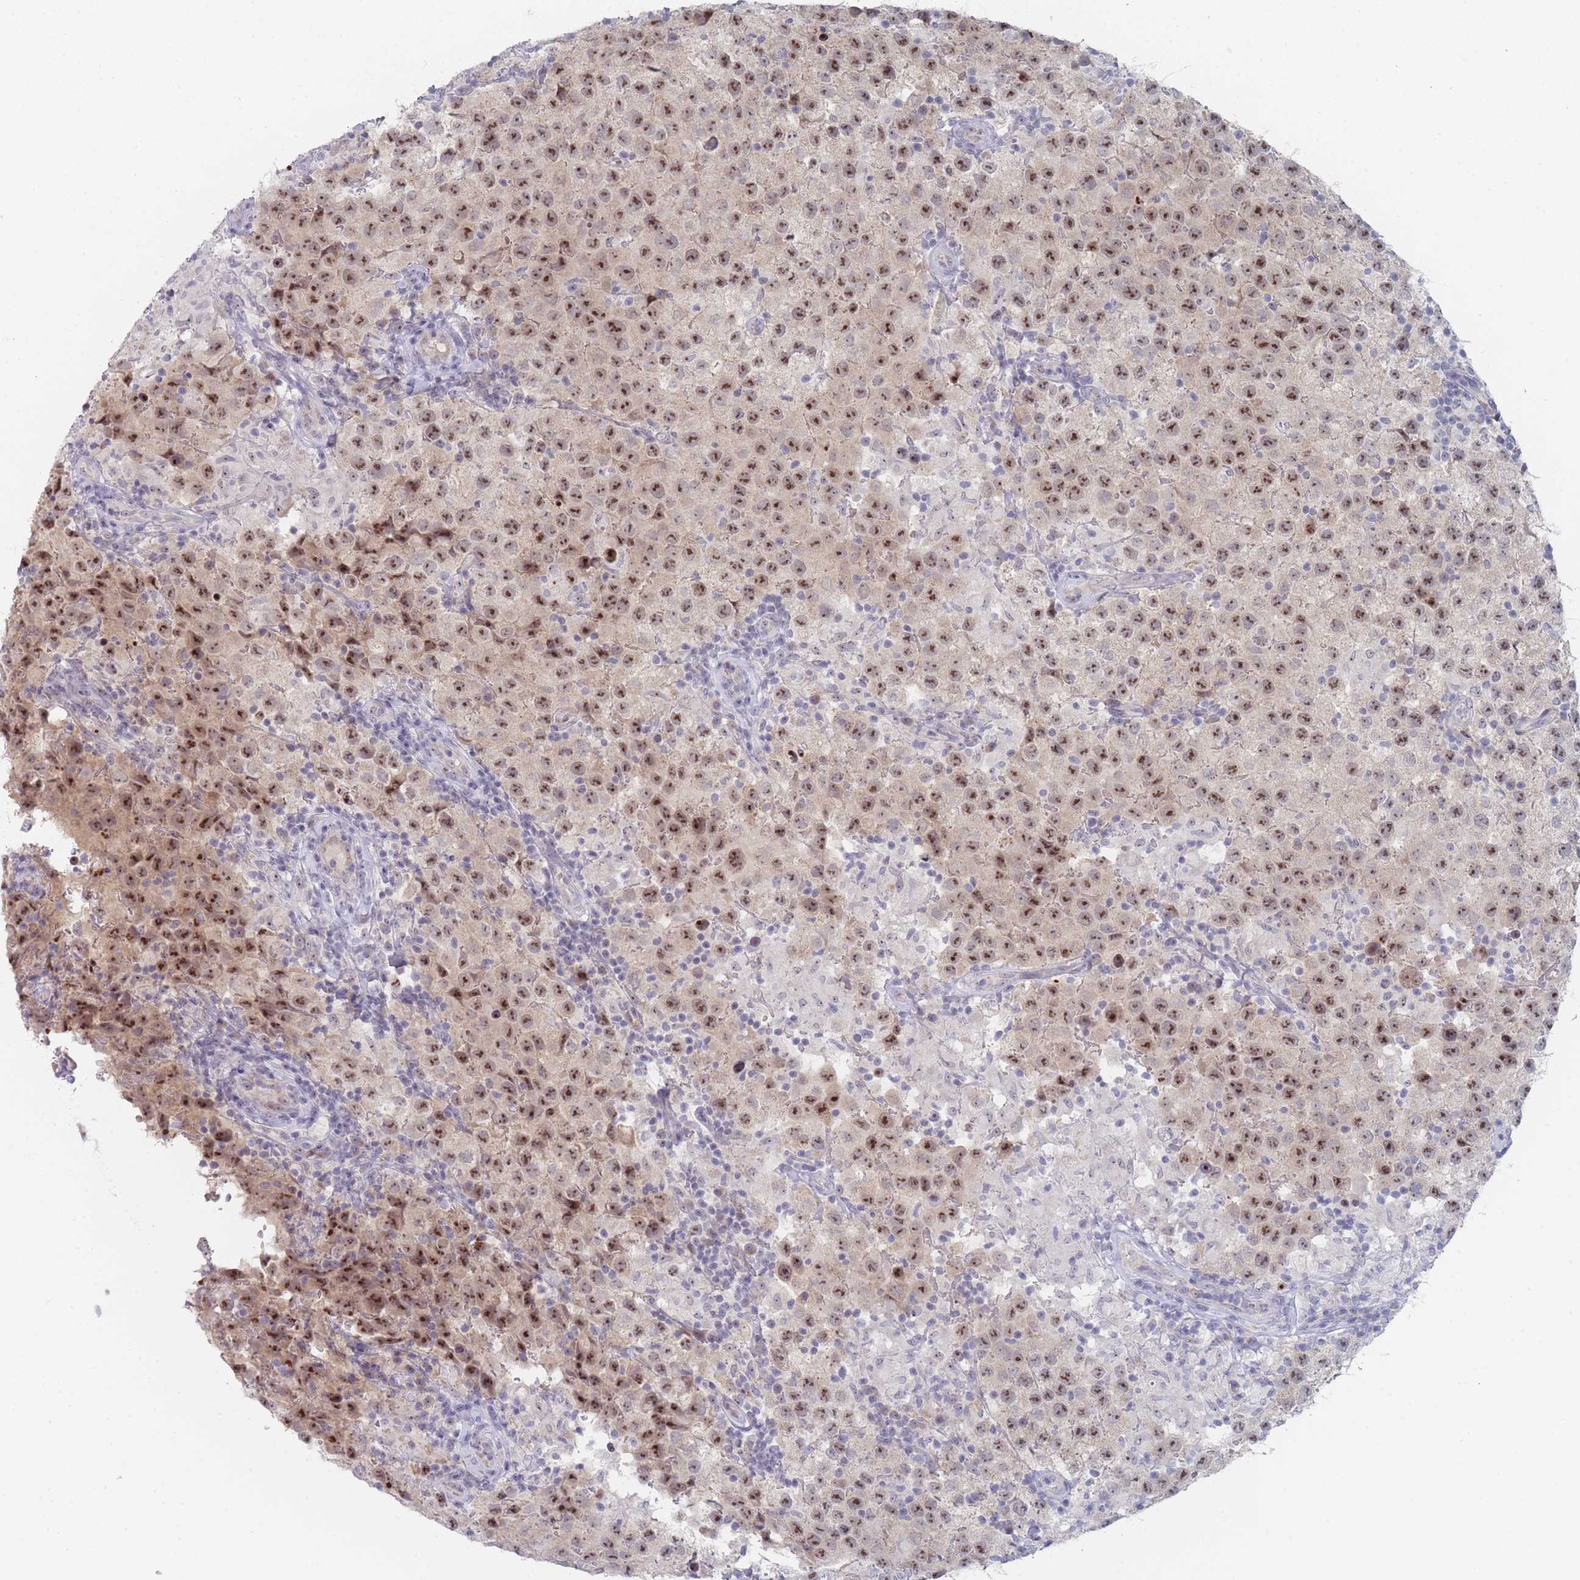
{"staining": {"intensity": "strong", "quantity": ">75%", "location": "nuclear"}, "tissue": "testis cancer", "cell_type": "Tumor cells", "image_type": "cancer", "snomed": [{"axis": "morphology", "description": "Seminoma, NOS"}, {"axis": "morphology", "description": "Carcinoma, Embryonal, NOS"}, {"axis": "topography", "description": "Testis"}], "caption": "IHC histopathology image of human testis embryonal carcinoma stained for a protein (brown), which shows high levels of strong nuclear staining in about >75% of tumor cells.", "gene": "RNF8", "patient": {"sex": "male", "age": 41}}